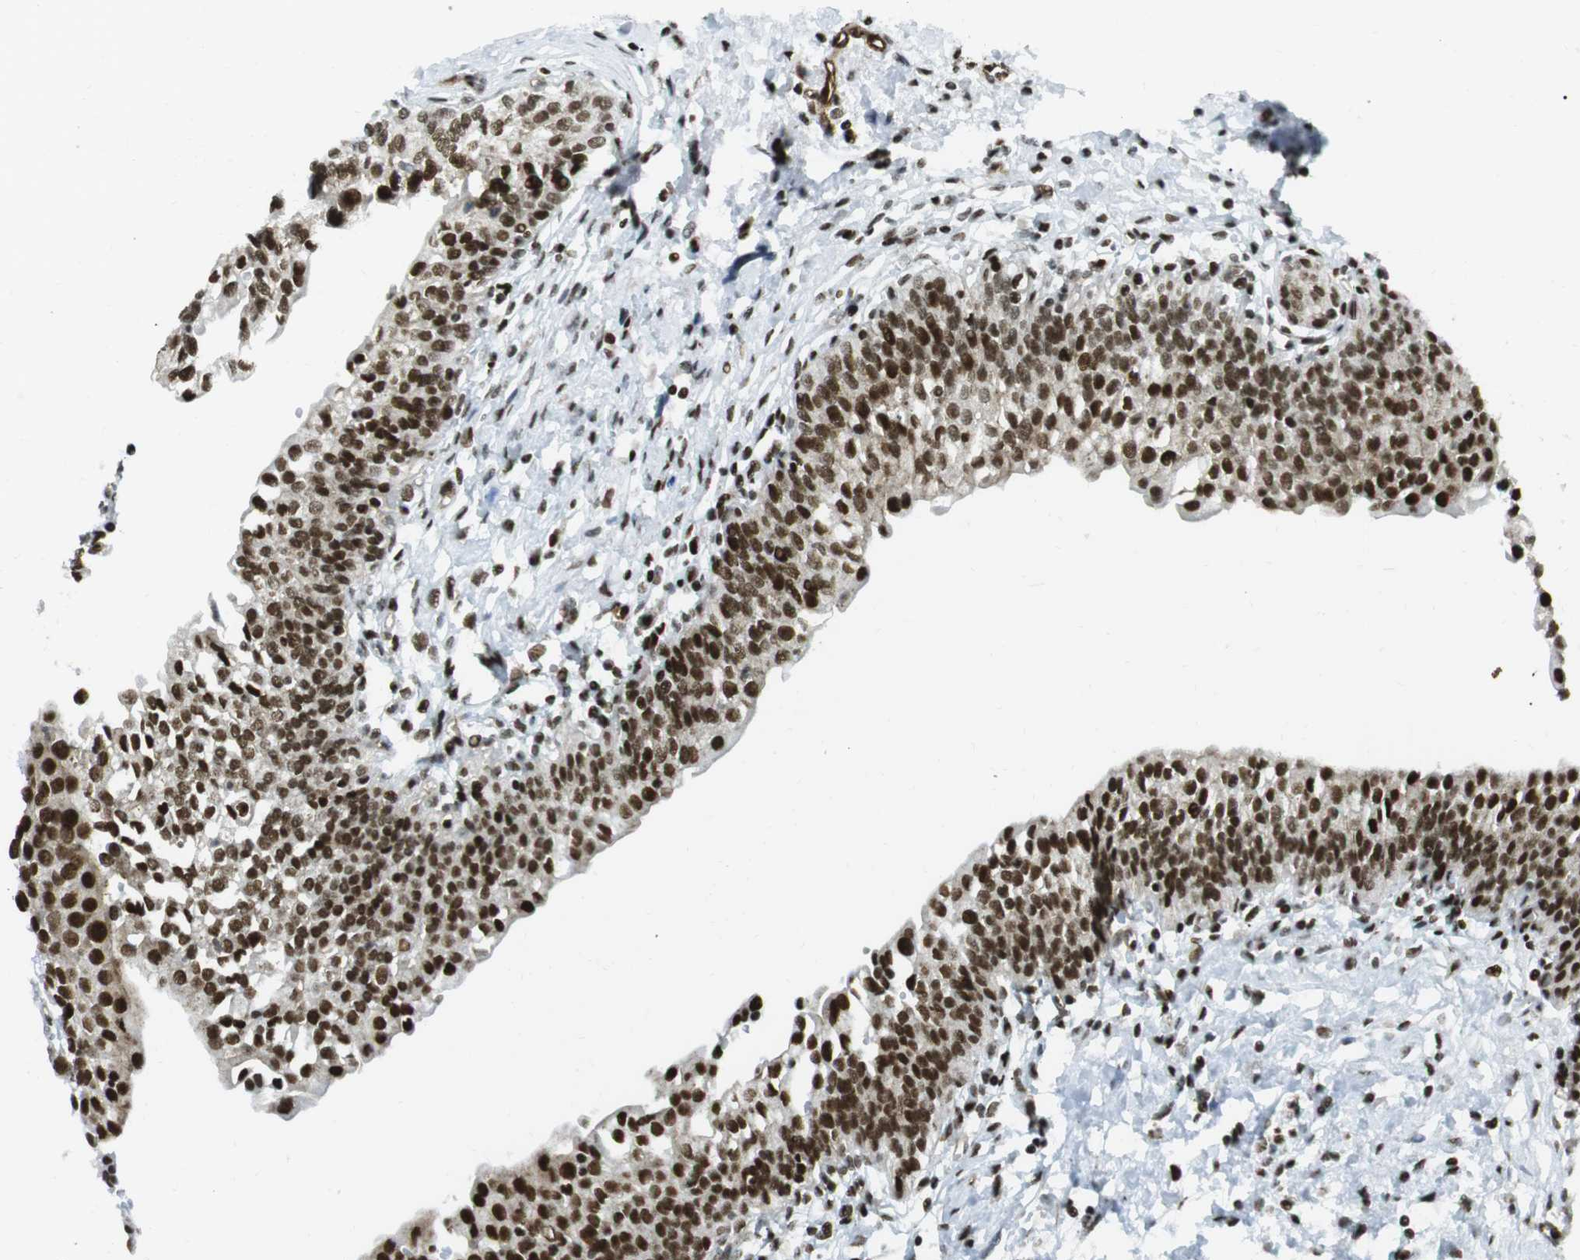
{"staining": {"intensity": "strong", "quantity": ">75%", "location": "nuclear"}, "tissue": "urinary bladder", "cell_type": "Urothelial cells", "image_type": "normal", "snomed": [{"axis": "morphology", "description": "Normal tissue, NOS"}, {"axis": "topography", "description": "Urinary bladder"}], "caption": "Immunohistochemical staining of normal urinary bladder displays >75% levels of strong nuclear protein positivity in about >75% of urothelial cells.", "gene": "ARID1A", "patient": {"sex": "male", "age": 55}}